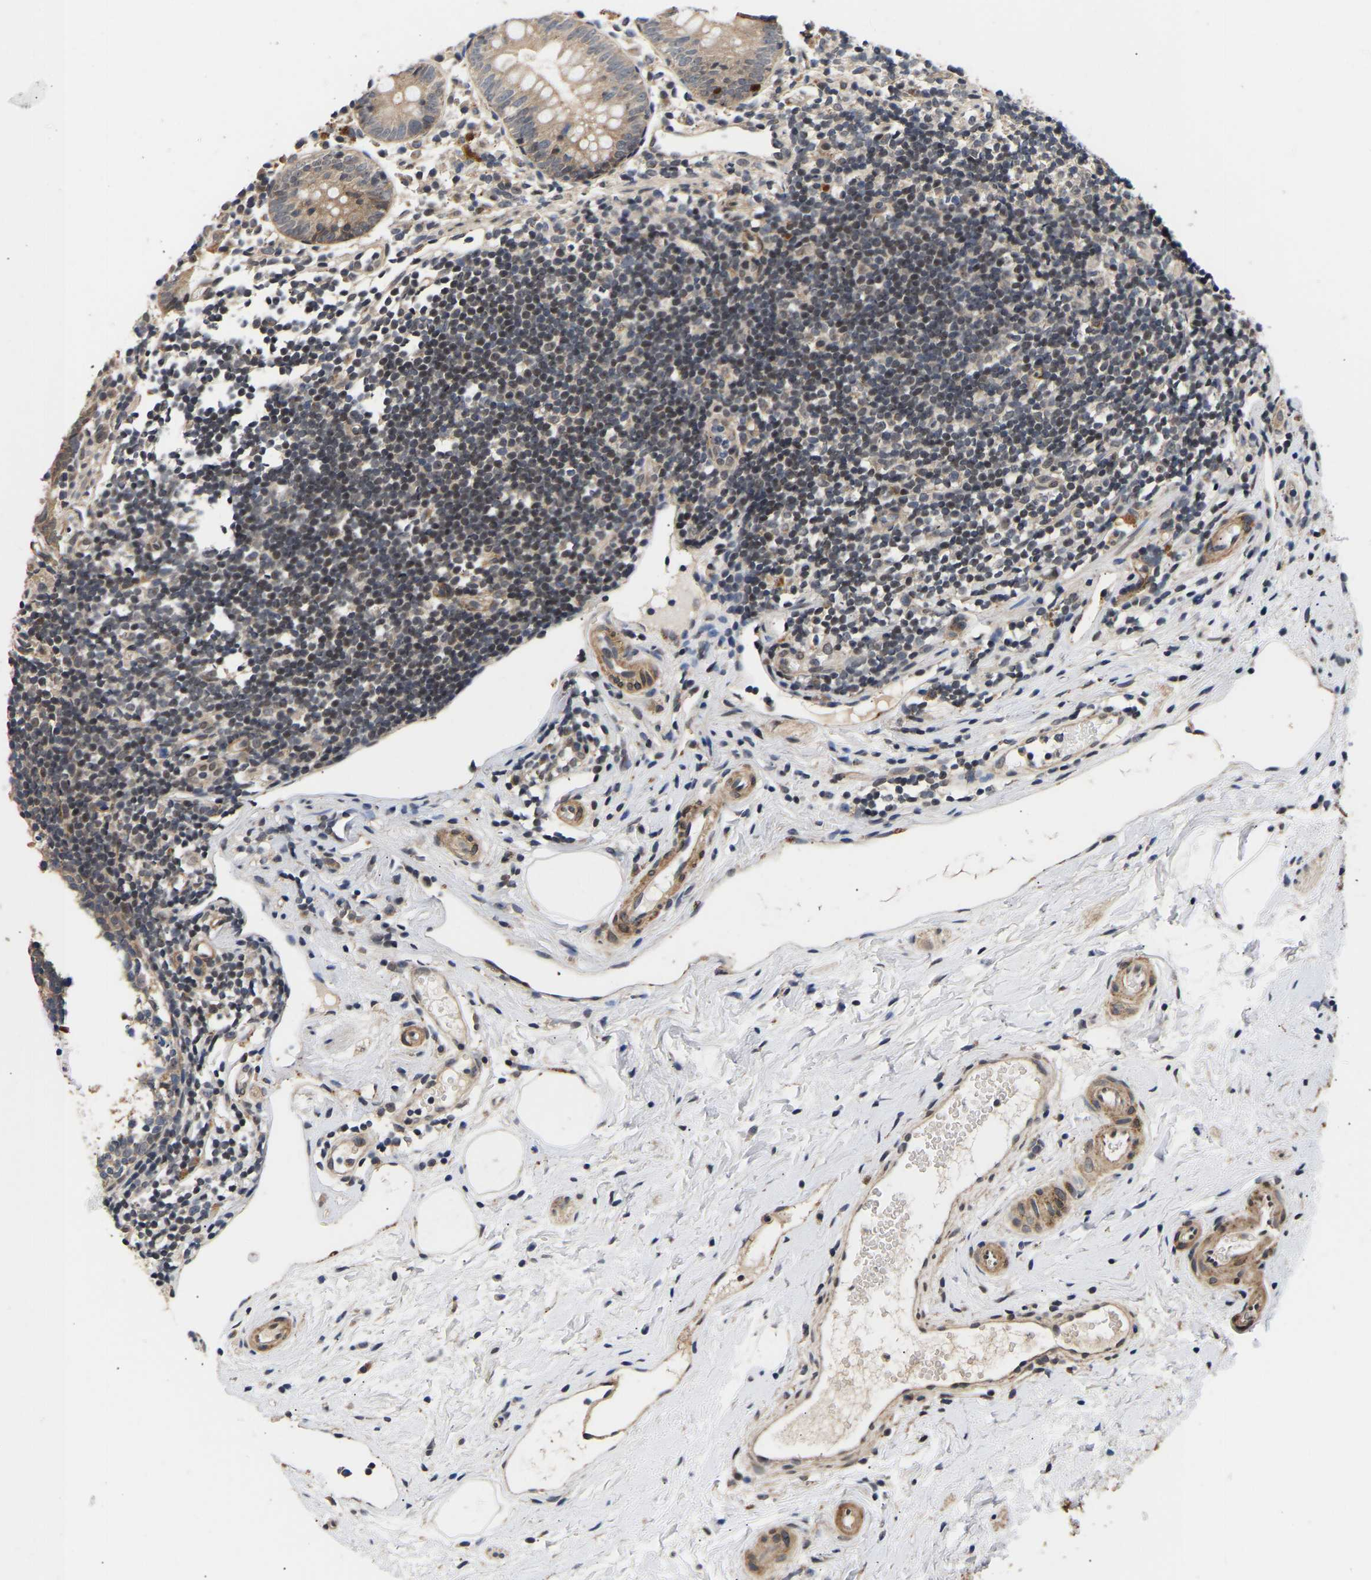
{"staining": {"intensity": "moderate", "quantity": ">75%", "location": "cytoplasmic/membranous"}, "tissue": "appendix", "cell_type": "Glandular cells", "image_type": "normal", "snomed": [{"axis": "morphology", "description": "Normal tissue, NOS"}, {"axis": "topography", "description": "Appendix"}], "caption": "High-magnification brightfield microscopy of unremarkable appendix stained with DAB (3,3'-diaminobenzidine) (brown) and counterstained with hematoxylin (blue). glandular cells exhibit moderate cytoplasmic/membranous staining is appreciated in approximately>75% of cells.", "gene": "METTL16", "patient": {"sex": "female", "age": 20}}